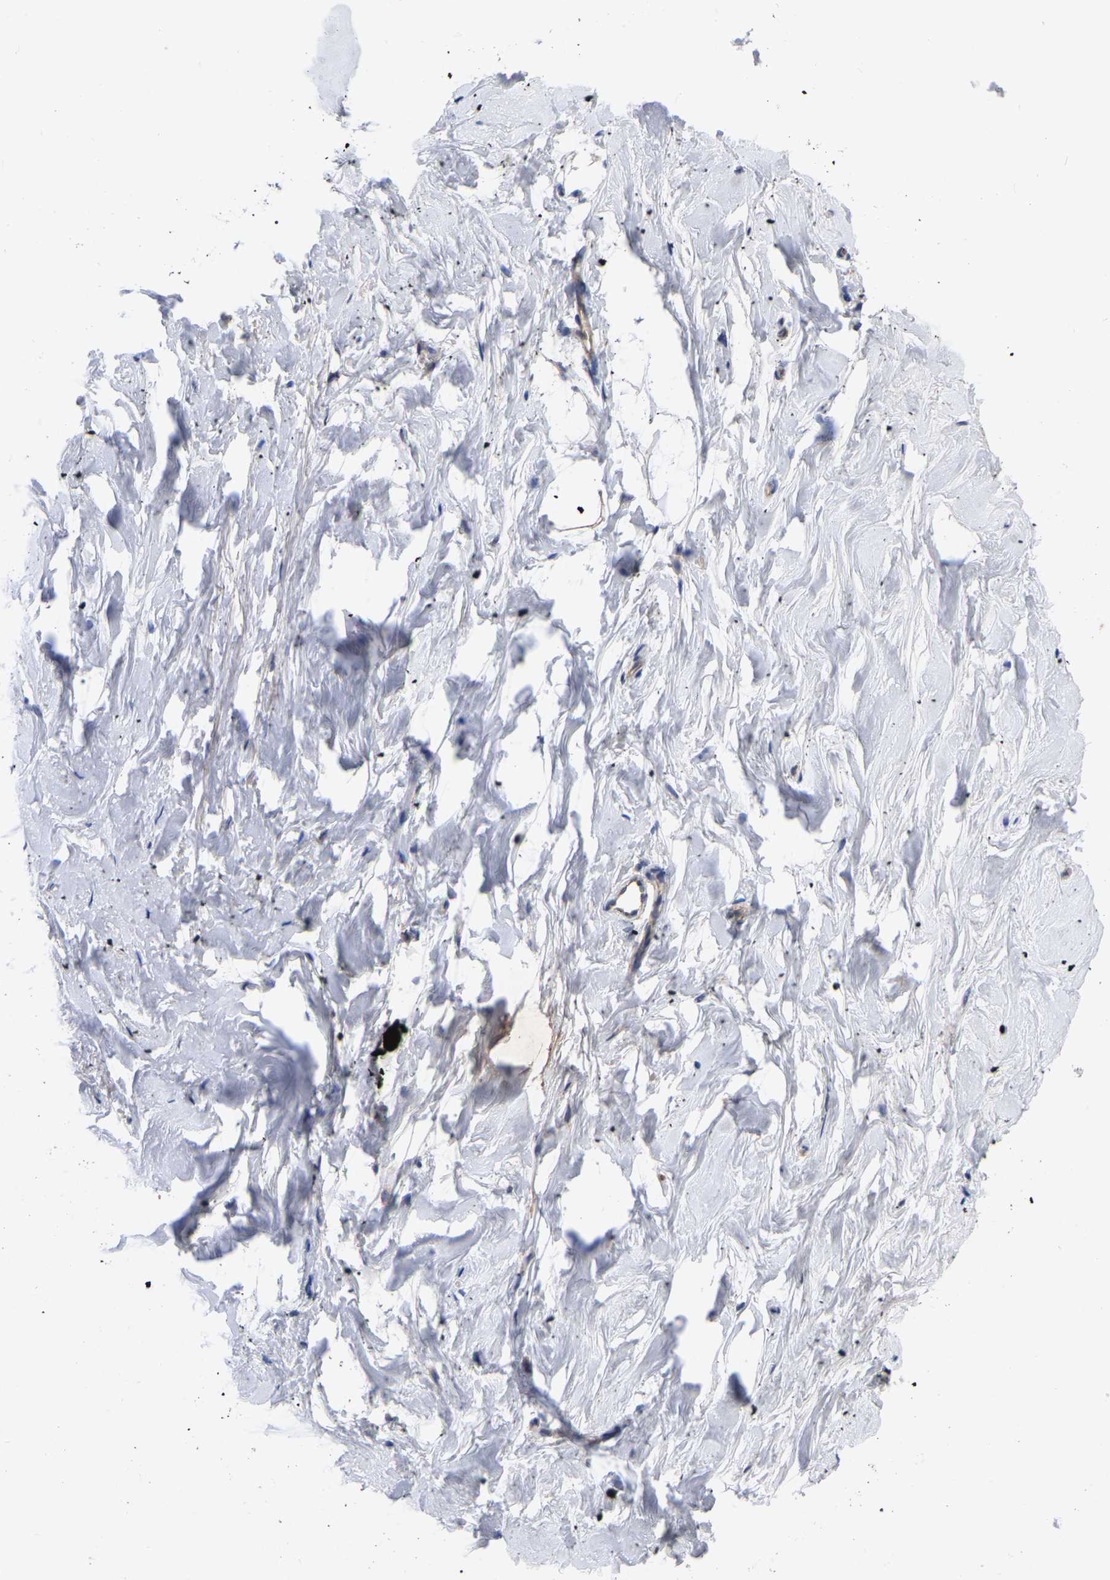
{"staining": {"intensity": "negative", "quantity": "none", "location": "none"}, "tissue": "breast", "cell_type": "Adipocytes", "image_type": "normal", "snomed": [{"axis": "morphology", "description": "Normal tissue, NOS"}, {"axis": "topography", "description": "Breast"}], "caption": "Image shows no significant protein staining in adipocytes of normal breast. Brightfield microscopy of immunohistochemistry stained with DAB (brown) and hematoxylin (blue), captured at high magnification.", "gene": "TCP1", "patient": {"sex": "female", "age": 22}}